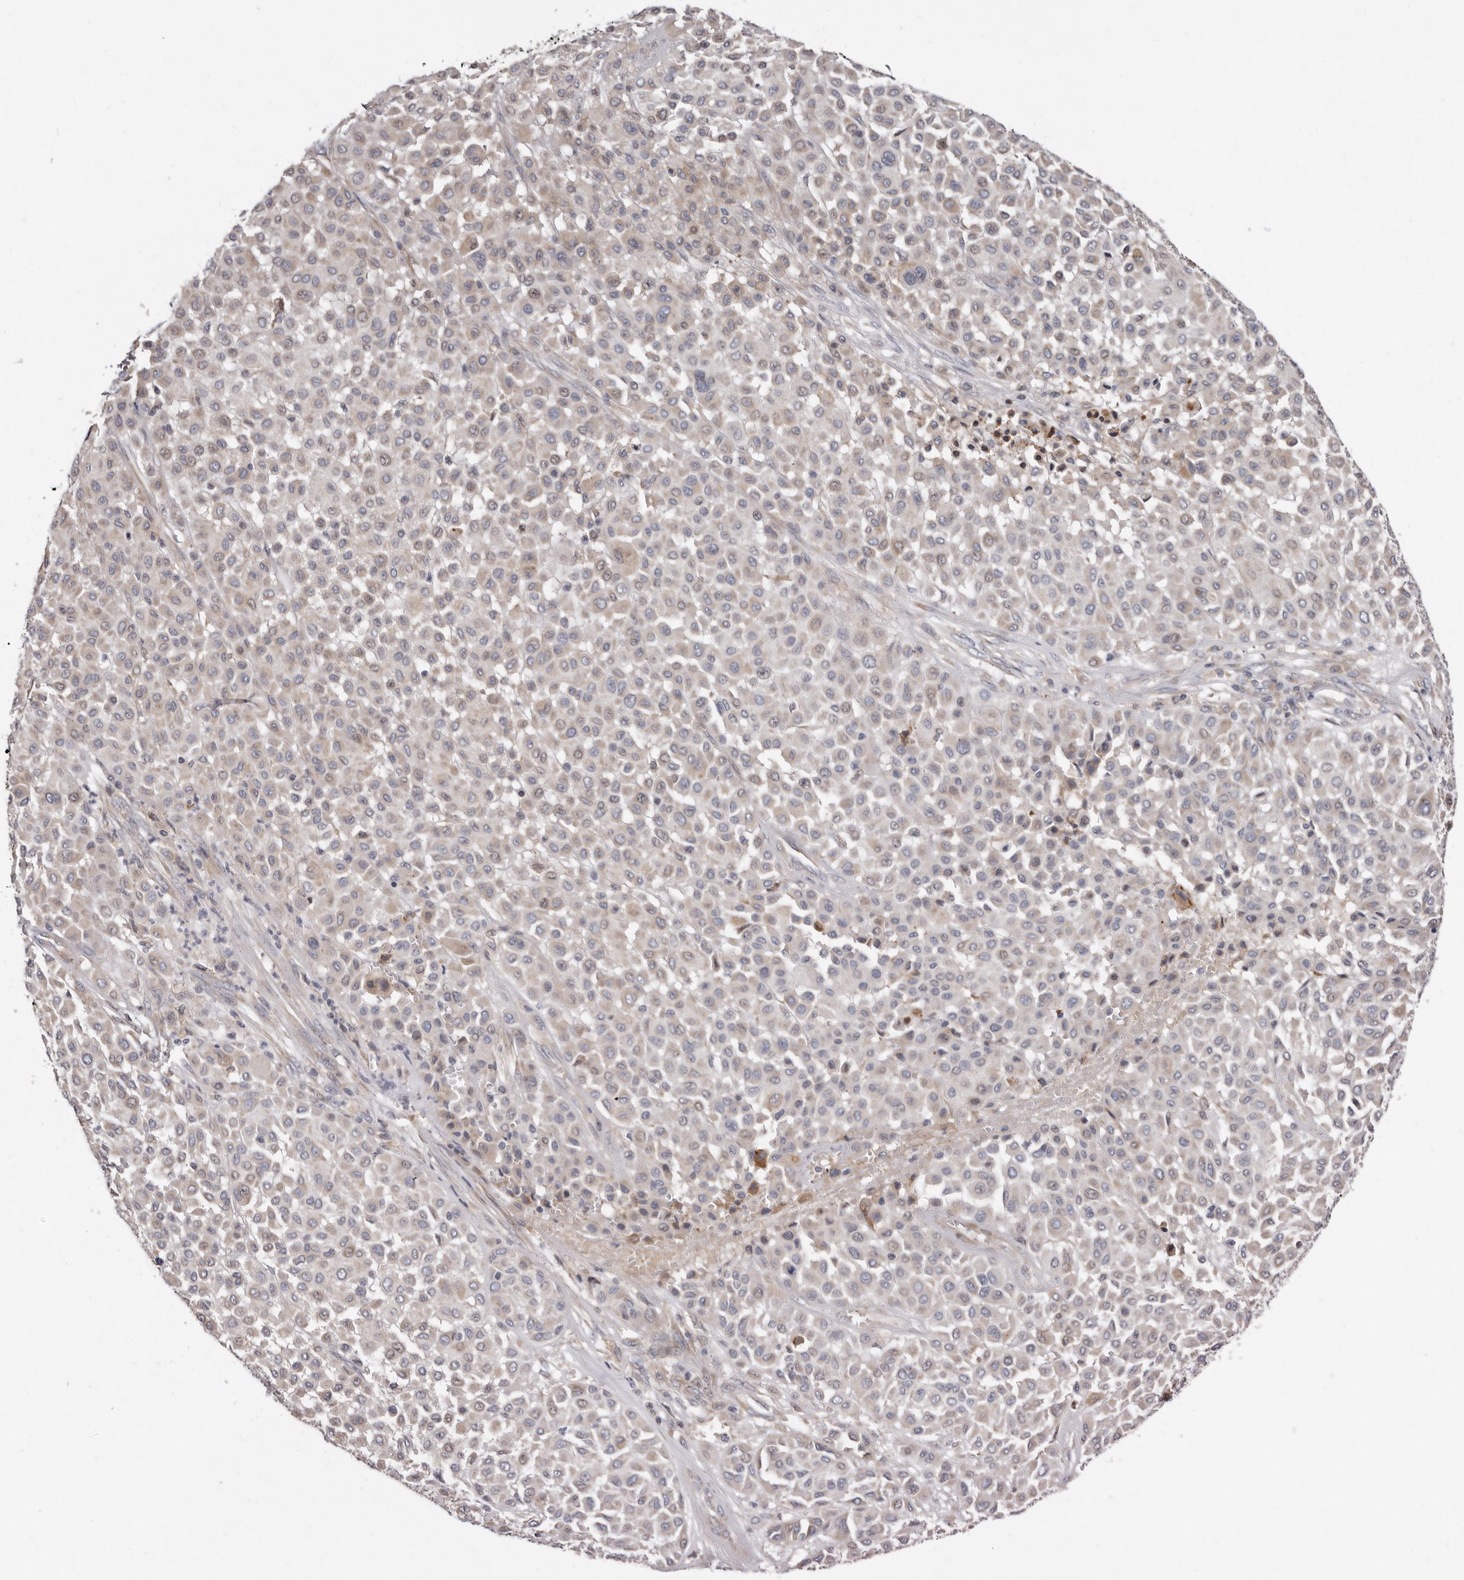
{"staining": {"intensity": "negative", "quantity": "none", "location": "none"}, "tissue": "melanoma", "cell_type": "Tumor cells", "image_type": "cancer", "snomed": [{"axis": "morphology", "description": "Malignant melanoma, Metastatic site"}, {"axis": "topography", "description": "Soft tissue"}], "caption": "Immunohistochemistry image of human malignant melanoma (metastatic site) stained for a protein (brown), which reveals no expression in tumor cells.", "gene": "ASIC5", "patient": {"sex": "male", "age": 41}}